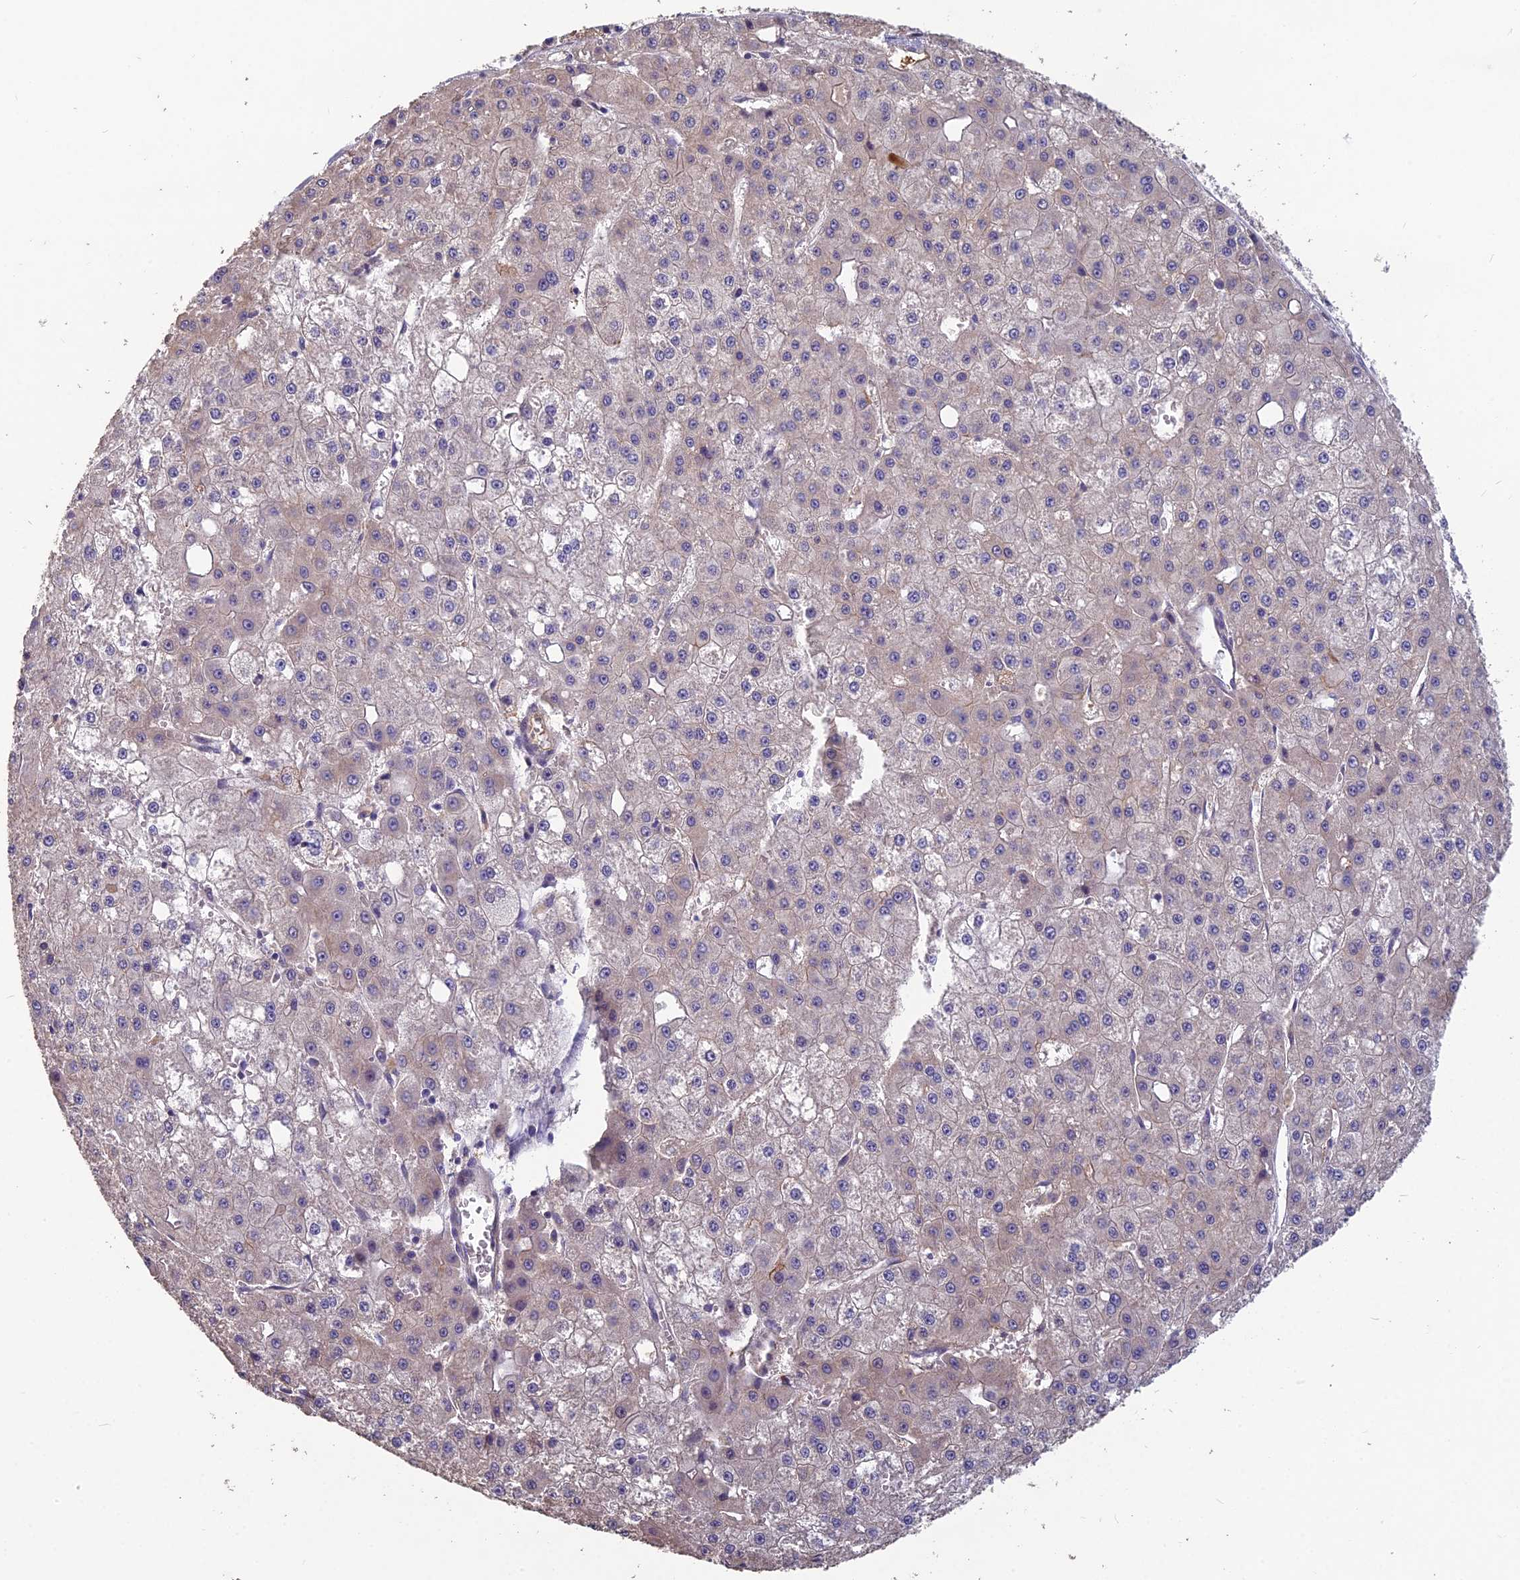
{"staining": {"intensity": "weak", "quantity": "<25%", "location": "cytoplasmic/membranous"}, "tissue": "liver cancer", "cell_type": "Tumor cells", "image_type": "cancer", "snomed": [{"axis": "morphology", "description": "Carcinoma, Hepatocellular, NOS"}, {"axis": "topography", "description": "Liver"}], "caption": "An immunohistochemistry micrograph of liver cancer (hepatocellular carcinoma) is shown. There is no staining in tumor cells of liver cancer (hepatocellular carcinoma). (DAB (3,3'-diaminobenzidine) IHC visualized using brightfield microscopy, high magnification).", "gene": "CEACAM16", "patient": {"sex": "male", "age": 47}}